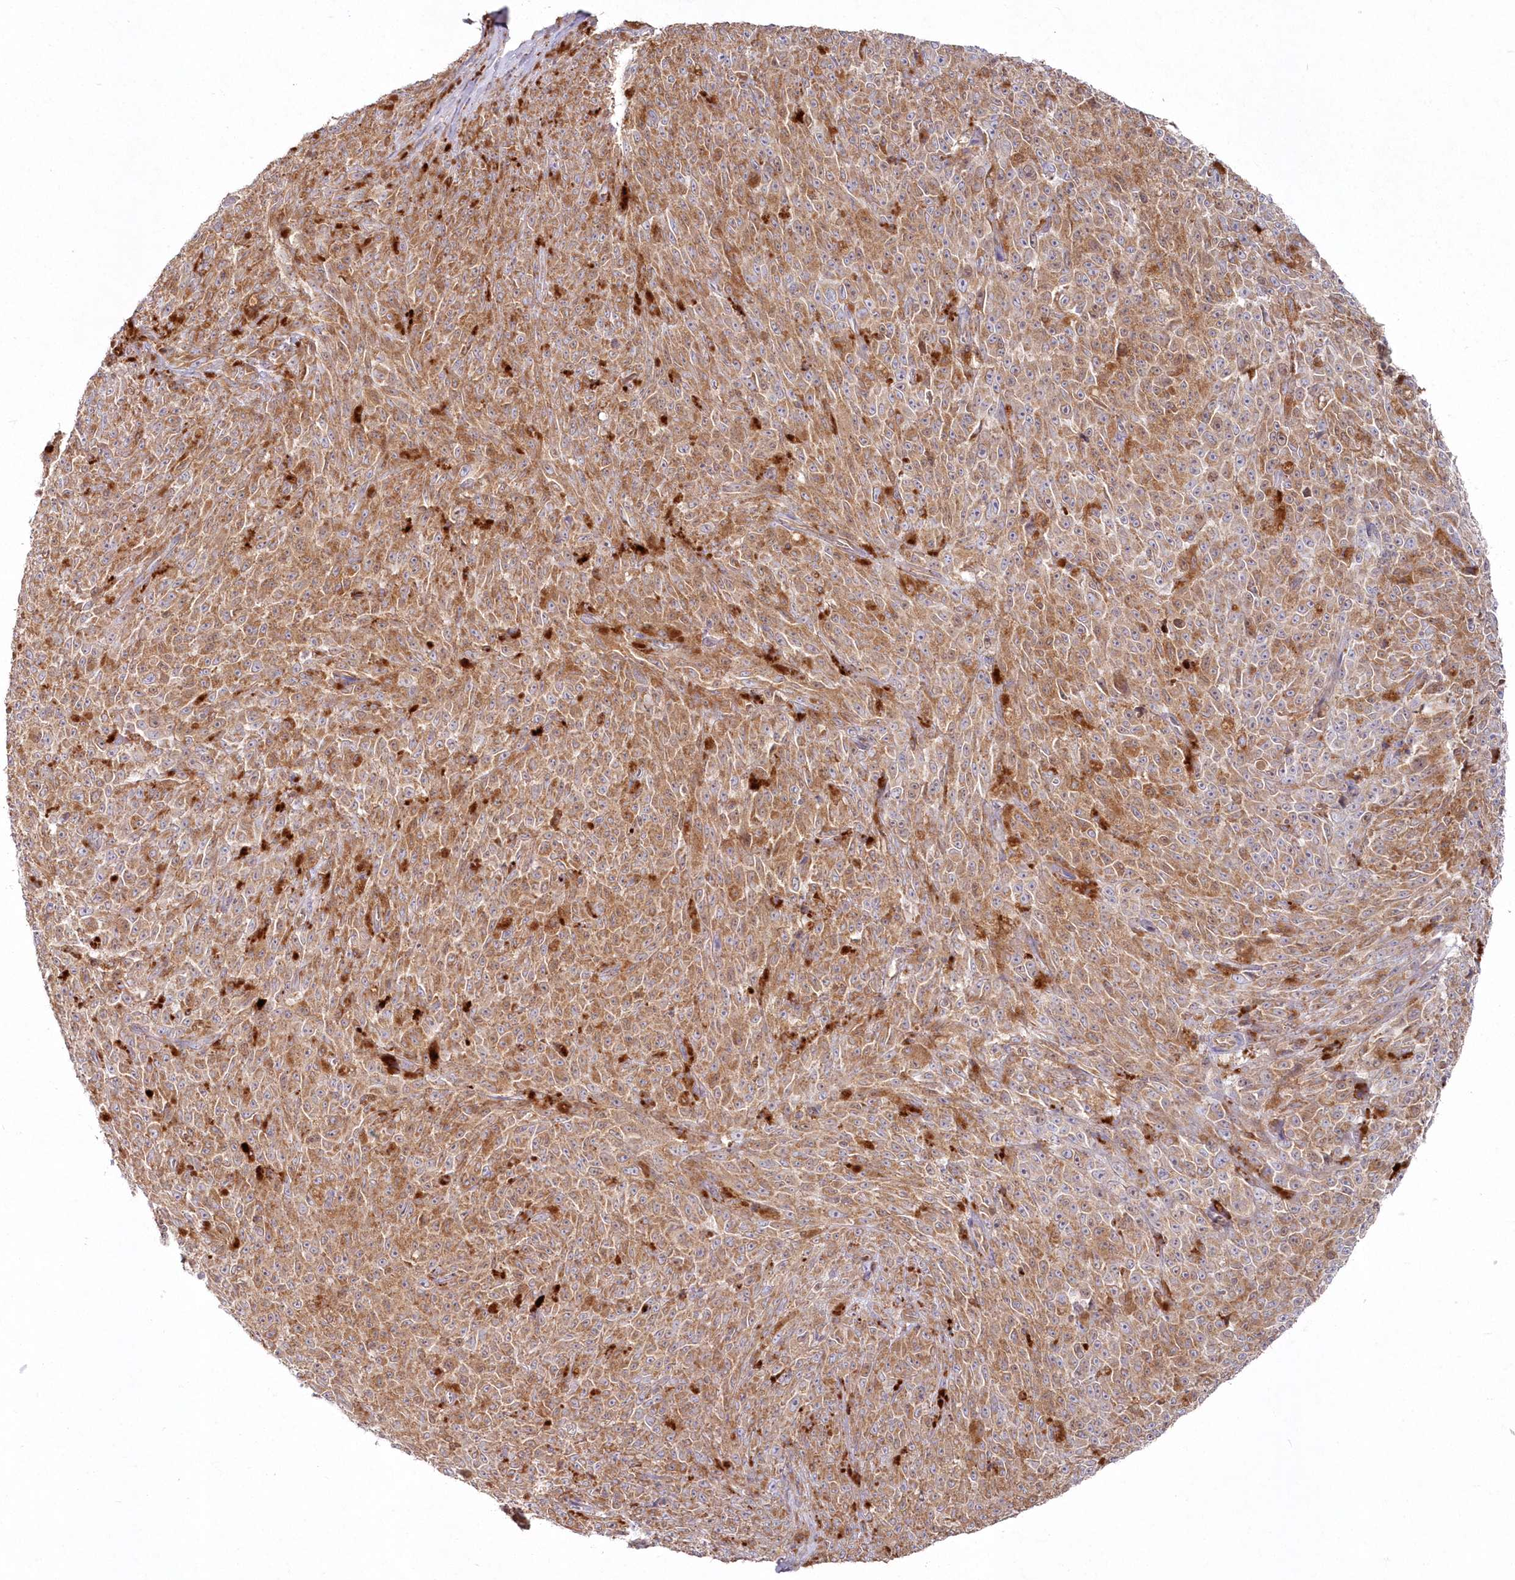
{"staining": {"intensity": "moderate", "quantity": ">75%", "location": "cytoplasmic/membranous"}, "tissue": "melanoma", "cell_type": "Tumor cells", "image_type": "cancer", "snomed": [{"axis": "morphology", "description": "Malignant melanoma, NOS"}, {"axis": "topography", "description": "Skin"}], "caption": "The photomicrograph reveals staining of malignant melanoma, revealing moderate cytoplasmic/membranous protein staining (brown color) within tumor cells.", "gene": "ARSB", "patient": {"sex": "female", "age": 82}}